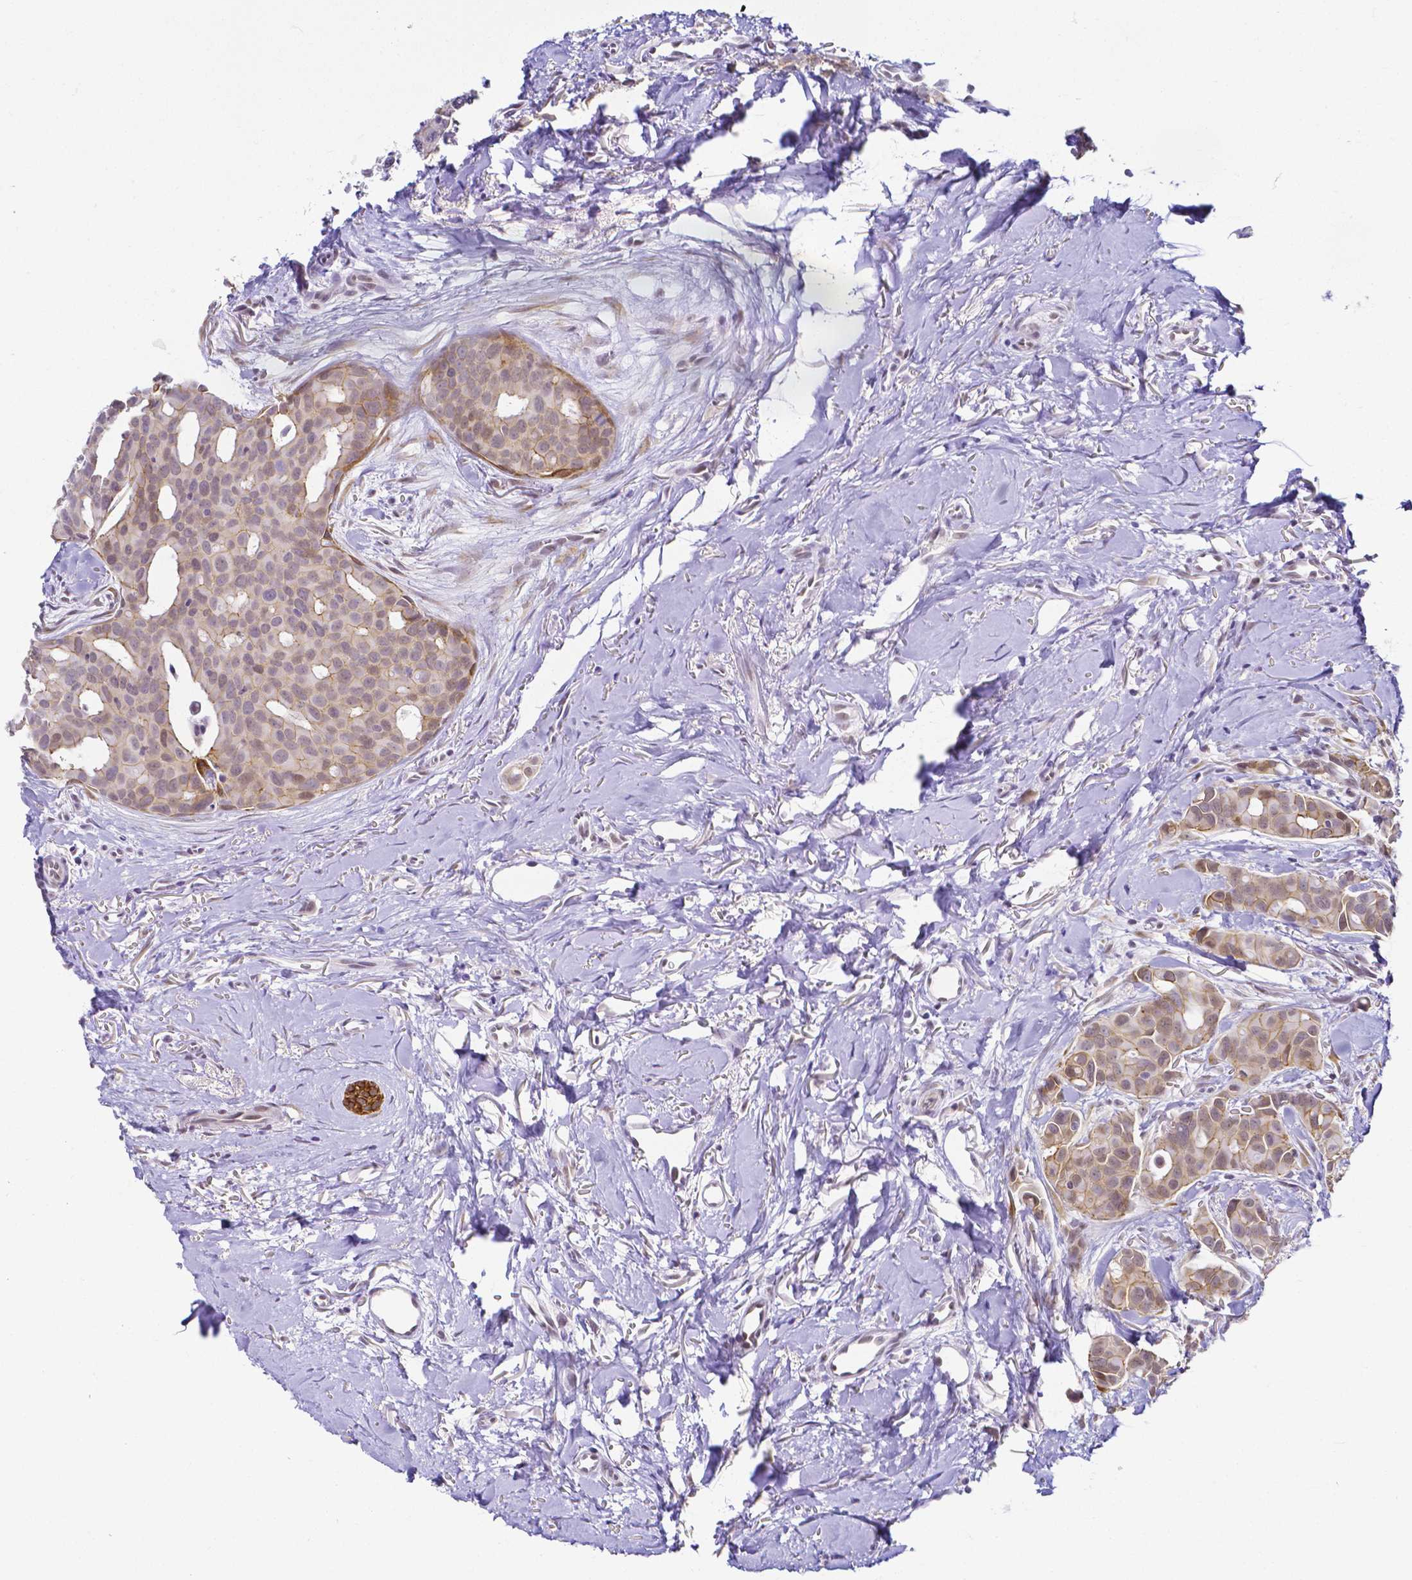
{"staining": {"intensity": "moderate", "quantity": "<25%", "location": "cytoplasmic/membranous"}, "tissue": "breast cancer", "cell_type": "Tumor cells", "image_type": "cancer", "snomed": [{"axis": "morphology", "description": "Duct carcinoma"}, {"axis": "topography", "description": "Breast"}], "caption": "Immunohistochemistry photomicrograph of infiltrating ductal carcinoma (breast) stained for a protein (brown), which demonstrates low levels of moderate cytoplasmic/membranous expression in about <25% of tumor cells.", "gene": "FAM83G", "patient": {"sex": "female", "age": 54}}